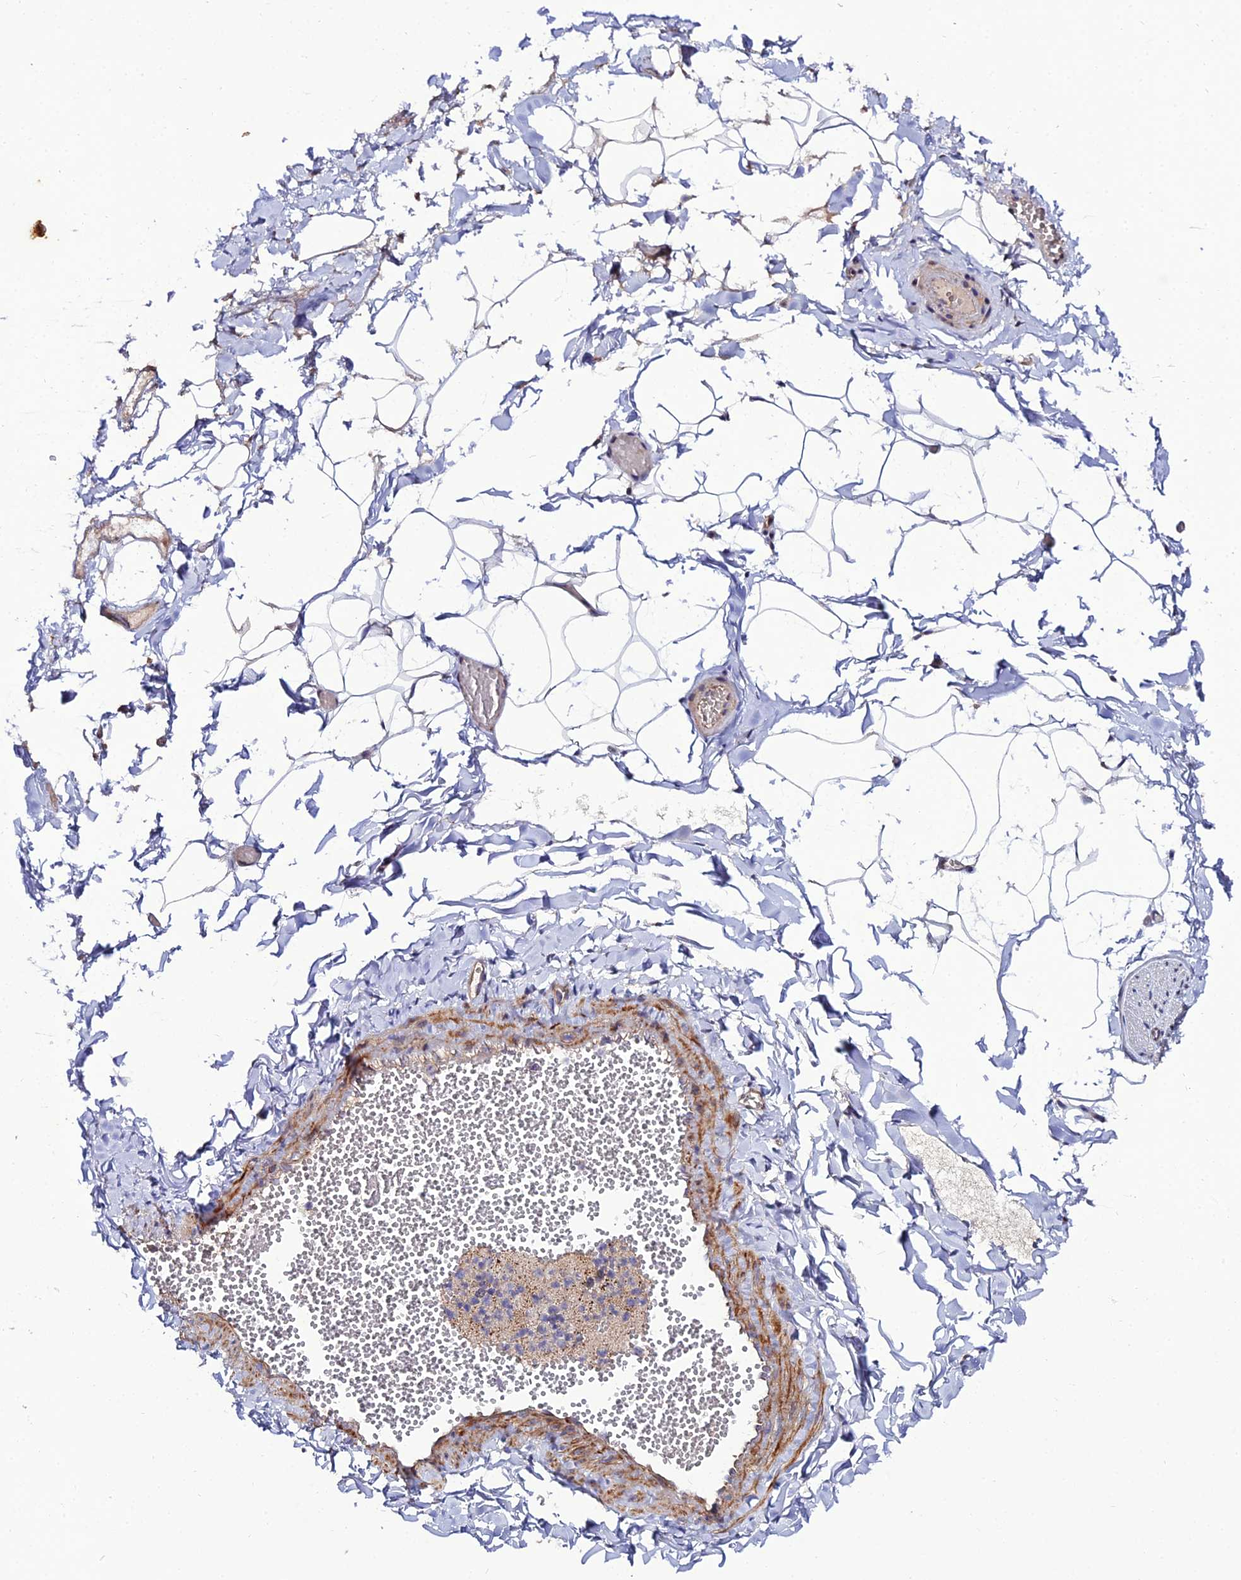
{"staining": {"intensity": "negative", "quantity": "none", "location": "none"}, "tissue": "adipose tissue", "cell_type": "Adipocytes", "image_type": "normal", "snomed": [{"axis": "morphology", "description": "Normal tissue, NOS"}, {"axis": "topography", "description": "Gallbladder"}, {"axis": "topography", "description": "Peripheral nerve tissue"}], "caption": "This is an immunohistochemistry histopathology image of benign human adipose tissue. There is no expression in adipocytes.", "gene": "ARL6IP1", "patient": {"sex": "male", "age": 38}}